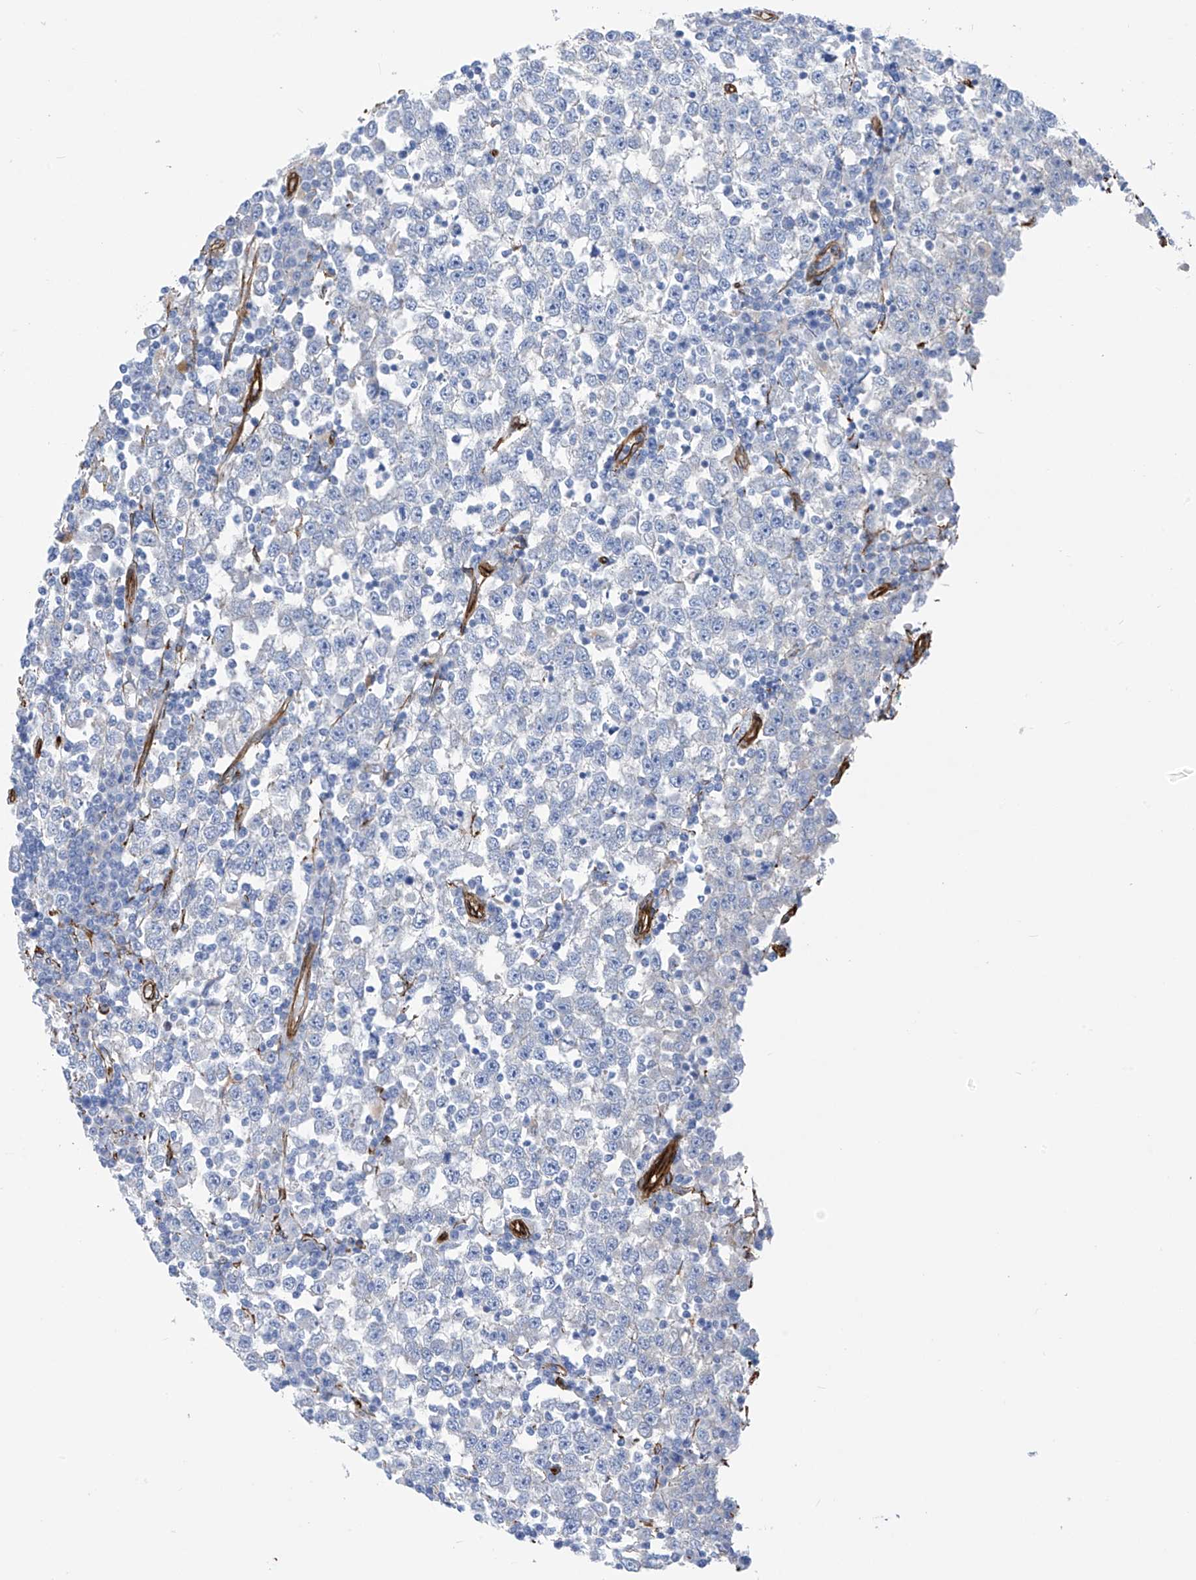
{"staining": {"intensity": "negative", "quantity": "none", "location": "none"}, "tissue": "testis cancer", "cell_type": "Tumor cells", "image_type": "cancer", "snomed": [{"axis": "morphology", "description": "Seminoma, NOS"}, {"axis": "topography", "description": "Testis"}], "caption": "An IHC micrograph of testis cancer is shown. There is no staining in tumor cells of testis cancer.", "gene": "UBTD1", "patient": {"sex": "male", "age": 65}}